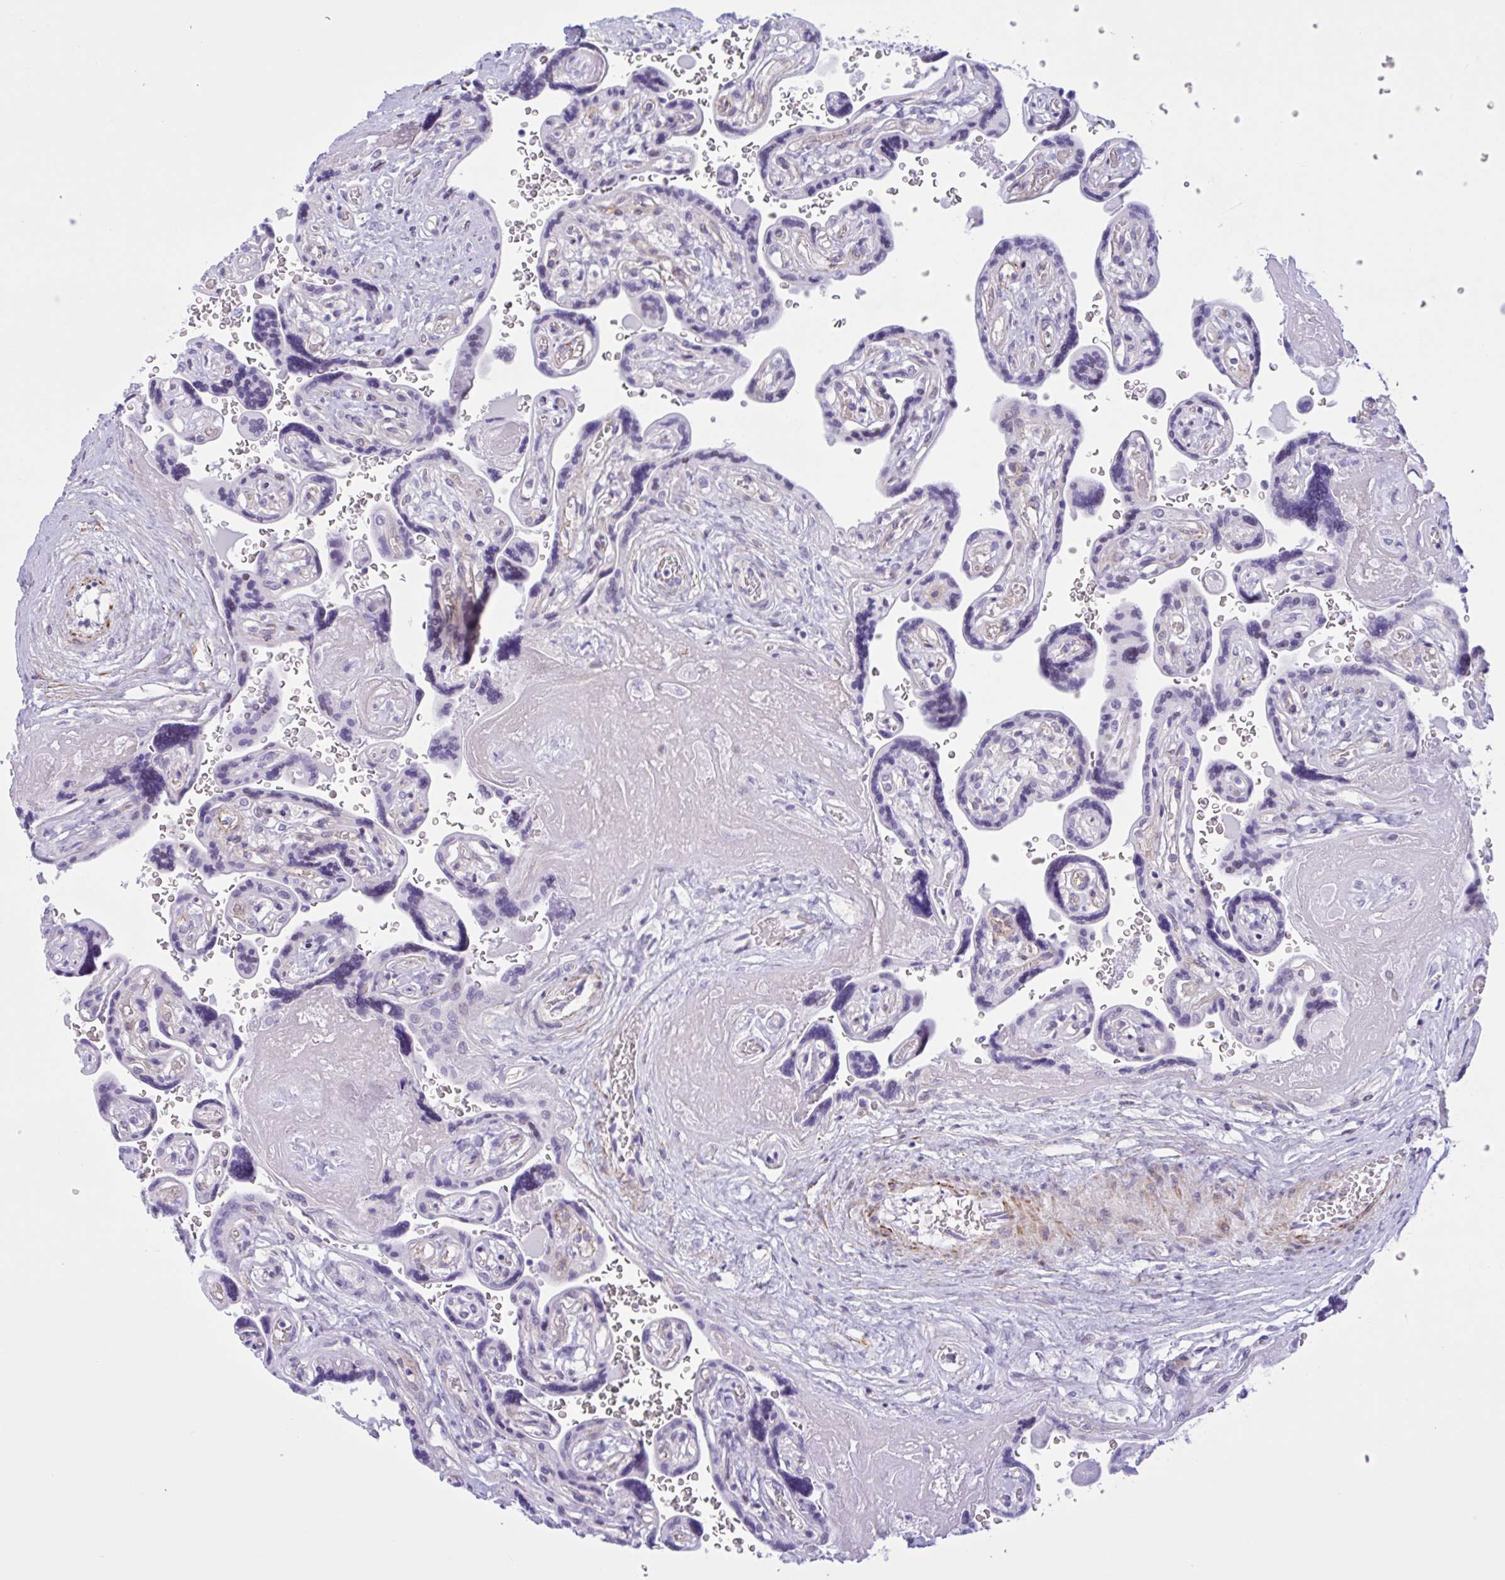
{"staining": {"intensity": "negative", "quantity": "none", "location": "none"}, "tissue": "placenta", "cell_type": "Decidual cells", "image_type": "normal", "snomed": [{"axis": "morphology", "description": "Normal tissue, NOS"}, {"axis": "topography", "description": "Placenta"}], "caption": "An immunohistochemistry photomicrograph of unremarkable placenta is shown. There is no staining in decidual cells of placenta. The staining is performed using DAB brown chromogen with nuclei counter-stained in using hematoxylin.", "gene": "AHCYL2", "patient": {"sex": "female", "age": 32}}